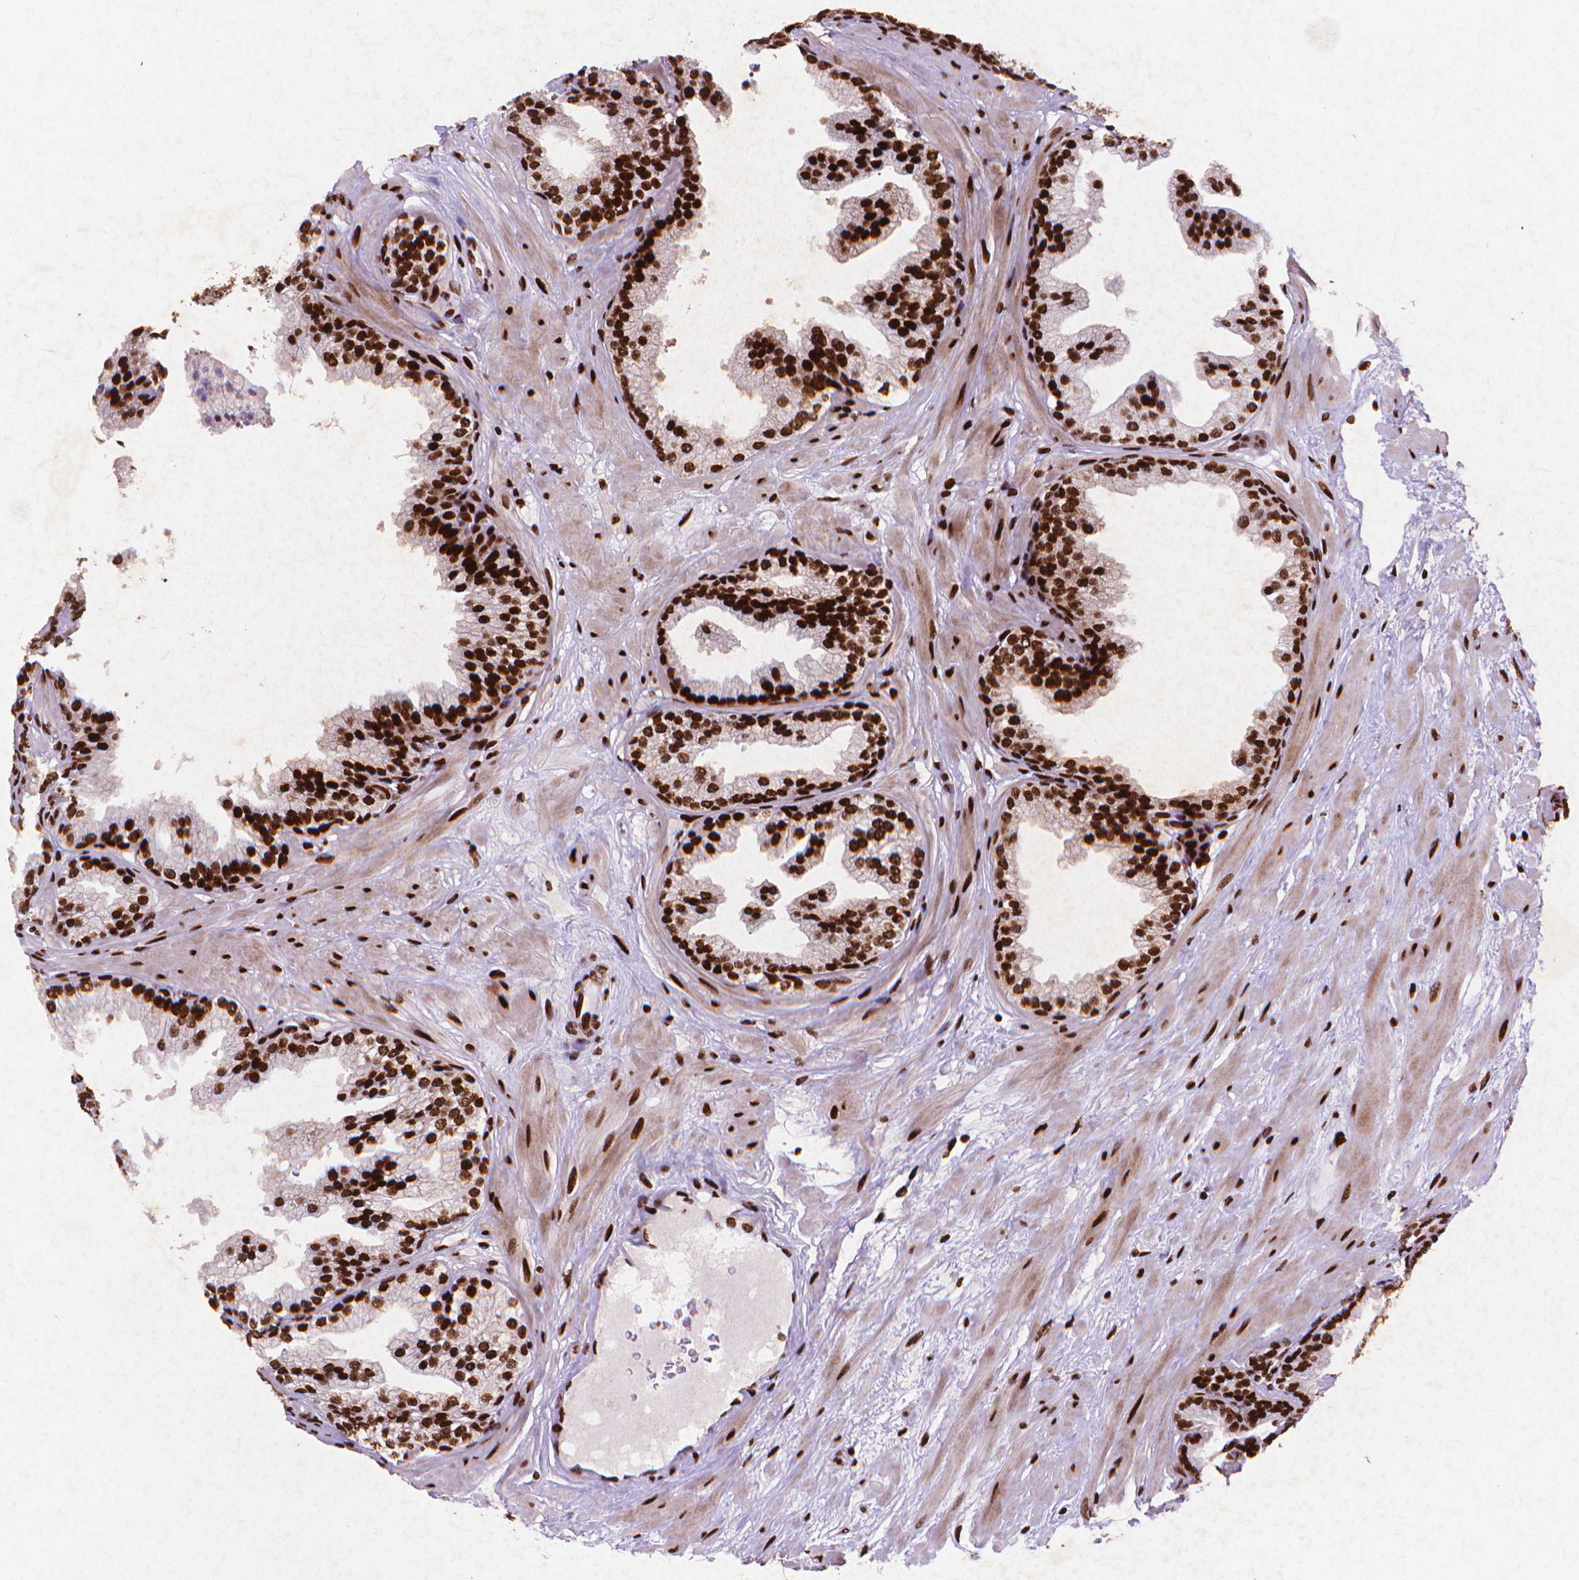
{"staining": {"intensity": "strong", "quantity": ">75%", "location": "nuclear"}, "tissue": "prostate", "cell_type": "Glandular cells", "image_type": "normal", "snomed": [{"axis": "morphology", "description": "Normal tissue, NOS"}, {"axis": "topography", "description": "Prostate"}], "caption": "Protein analysis of normal prostate displays strong nuclear positivity in approximately >75% of glandular cells. (brown staining indicates protein expression, while blue staining denotes nuclei).", "gene": "CITED2", "patient": {"sex": "male", "age": 37}}